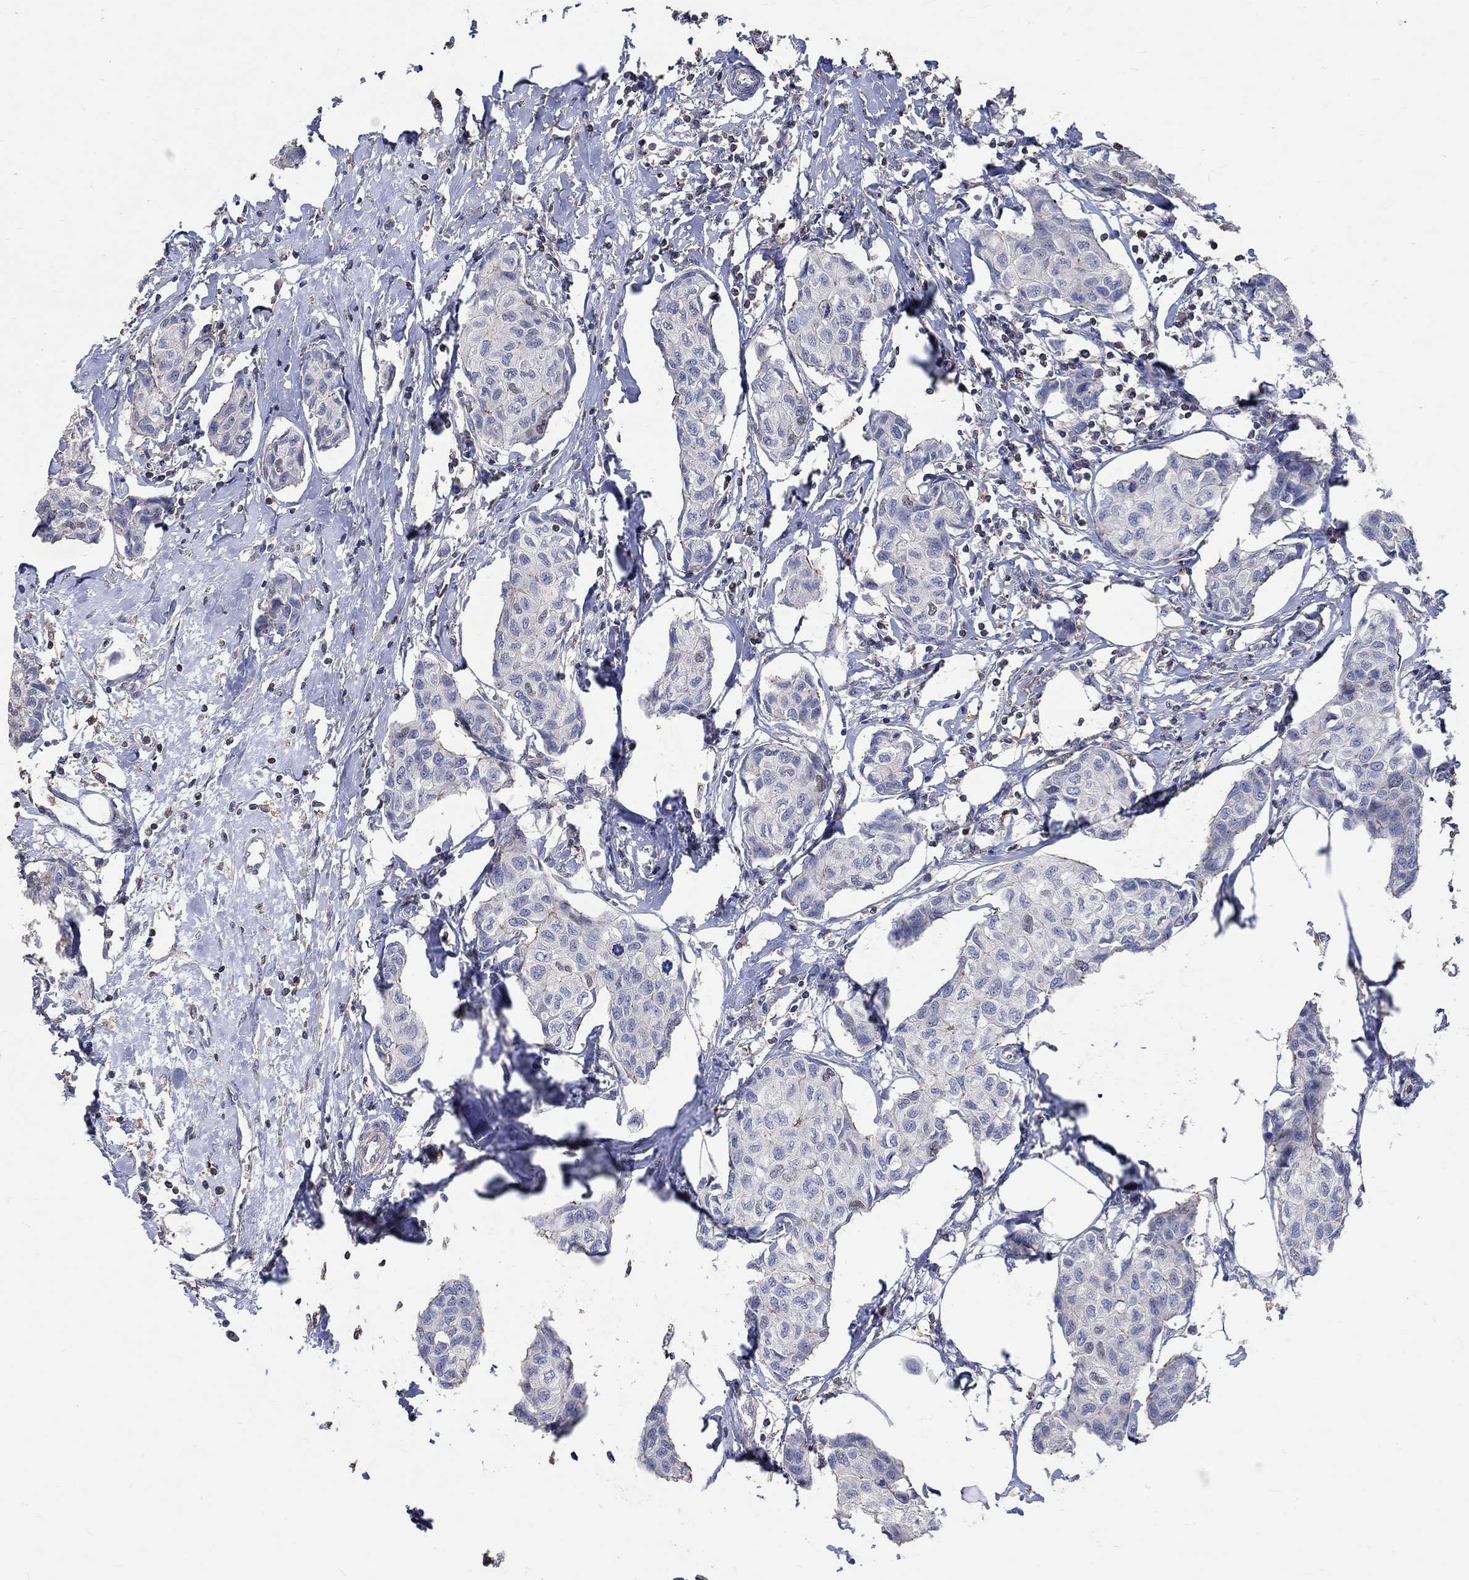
{"staining": {"intensity": "negative", "quantity": "none", "location": "none"}, "tissue": "breast cancer", "cell_type": "Tumor cells", "image_type": "cancer", "snomed": [{"axis": "morphology", "description": "Duct carcinoma"}, {"axis": "topography", "description": "Breast"}], "caption": "High magnification brightfield microscopy of breast cancer (intraductal carcinoma) stained with DAB (brown) and counterstained with hematoxylin (blue): tumor cells show no significant expression.", "gene": "TNFAIP8L3", "patient": {"sex": "female", "age": 80}}